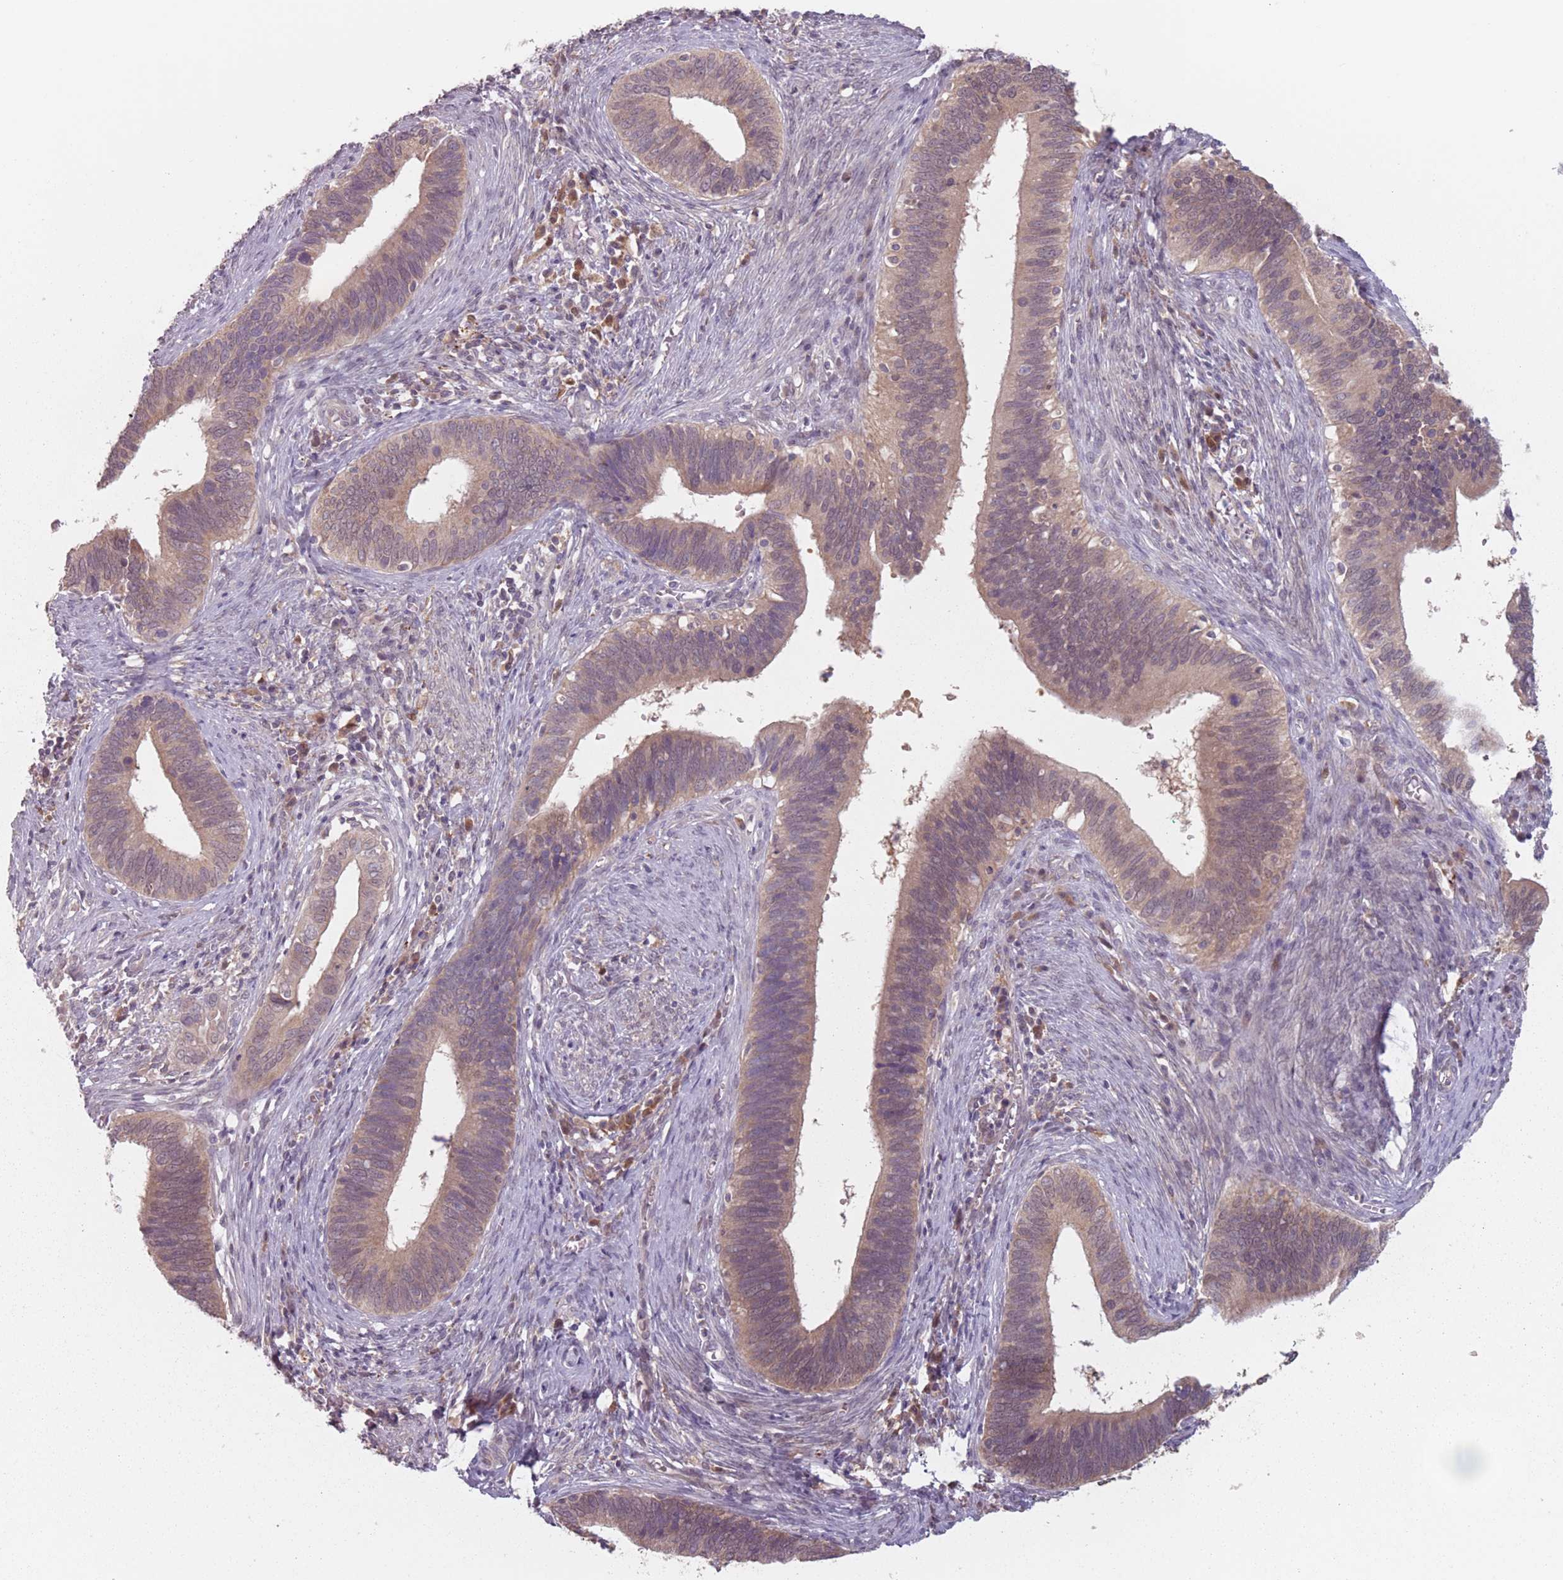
{"staining": {"intensity": "weak", "quantity": "<25%", "location": "cytoplasmic/membranous"}, "tissue": "cervical cancer", "cell_type": "Tumor cells", "image_type": "cancer", "snomed": [{"axis": "morphology", "description": "Adenocarcinoma, NOS"}, {"axis": "topography", "description": "Cervix"}], "caption": "Protein analysis of cervical cancer demonstrates no significant expression in tumor cells. (Immunohistochemistry (ihc), brightfield microscopy, high magnification).", "gene": "NAXE", "patient": {"sex": "female", "age": 42}}